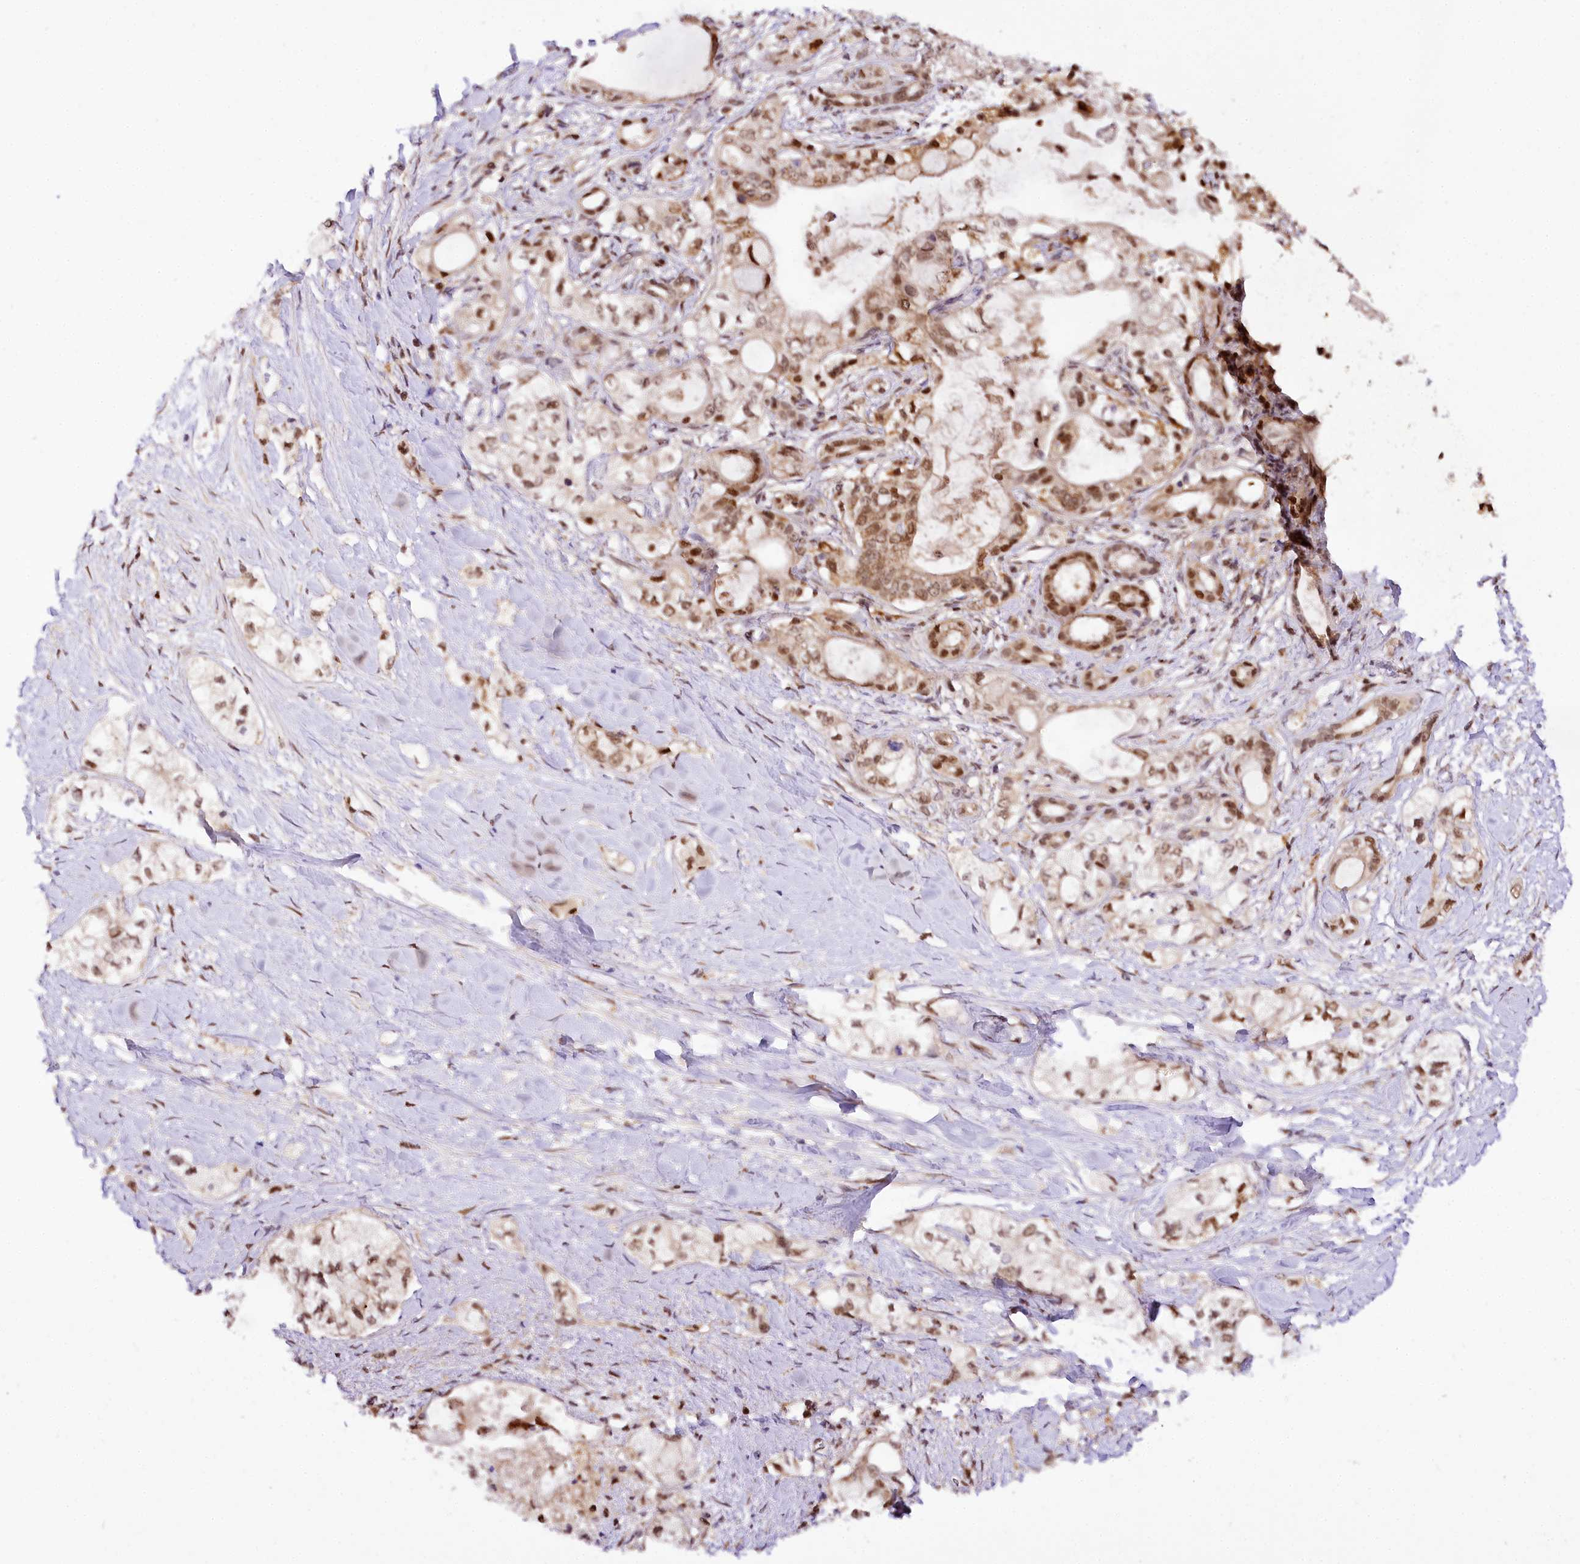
{"staining": {"intensity": "moderate", "quantity": ">75%", "location": "nuclear"}, "tissue": "pancreatic cancer", "cell_type": "Tumor cells", "image_type": "cancer", "snomed": [{"axis": "morphology", "description": "Adenocarcinoma, NOS"}, {"axis": "topography", "description": "Pancreas"}], "caption": "Tumor cells show medium levels of moderate nuclear positivity in about >75% of cells in pancreatic adenocarcinoma. (IHC, brightfield microscopy, high magnification).", "gene": "GNL3L", "patient": {"sex": "male", "age": 70}}